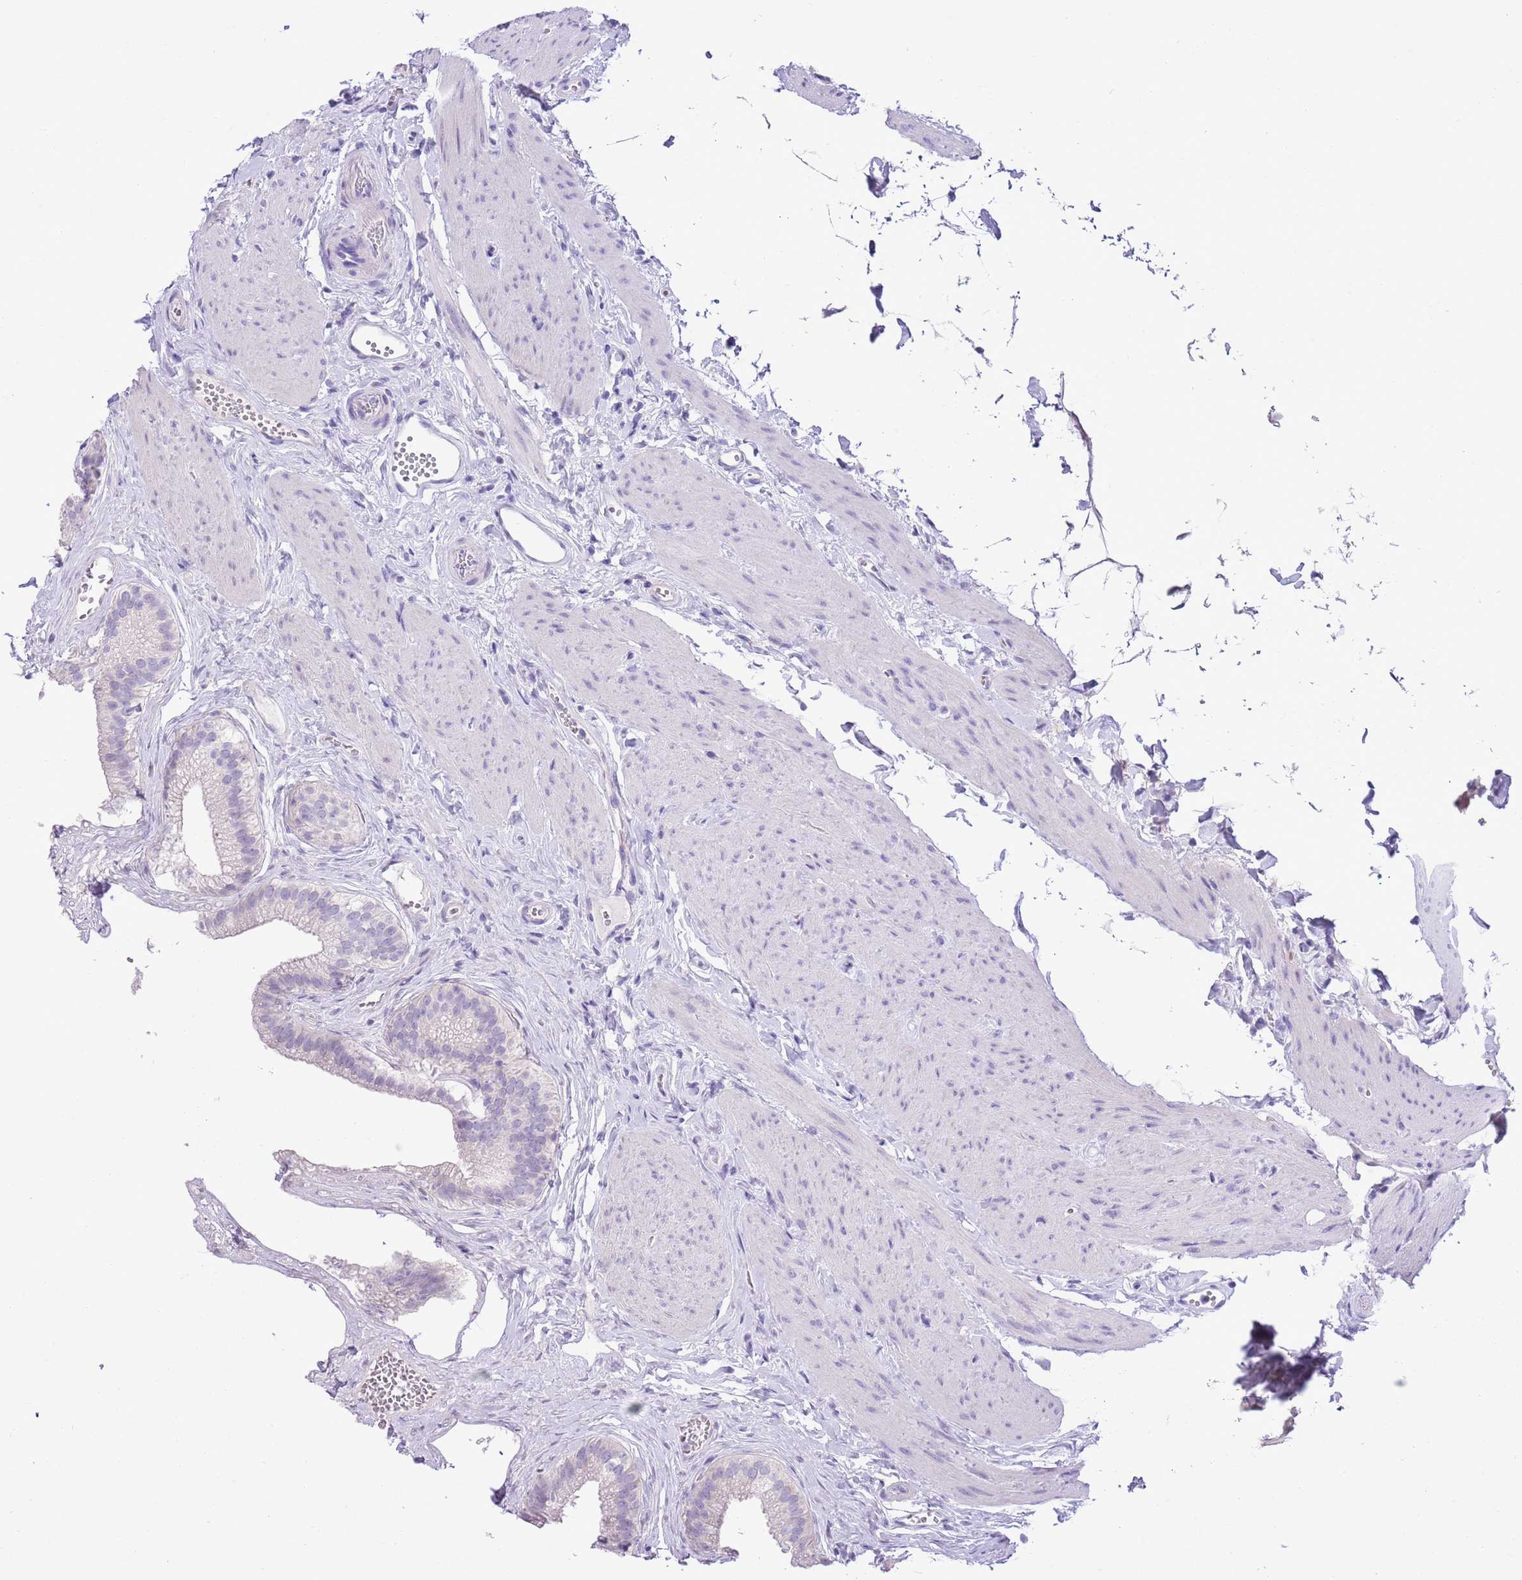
{"staining": {"intensity": "weak", "quantity": "<25%", "location": "cytoplasmic/membranous"}, "tissue": "gallbladder", "cell_type": "Glandular cells", "image_type": "normal", "snomed": [{"axis": "morphology", "description": "Normal tissue, NOS"}, {"axis": "topography", "description": "Gallbladder"}], "caption": "This is a histopathology image of immunohistochemistry staining of normal gallbladder, which shows no positivity in glandular cells. (DAB immunohistochemistry (IHC) visualized using brightfield microscopy, high magnification).", "gene": "CLEC2A", "patient": {"sex": "female", "age": 54}}